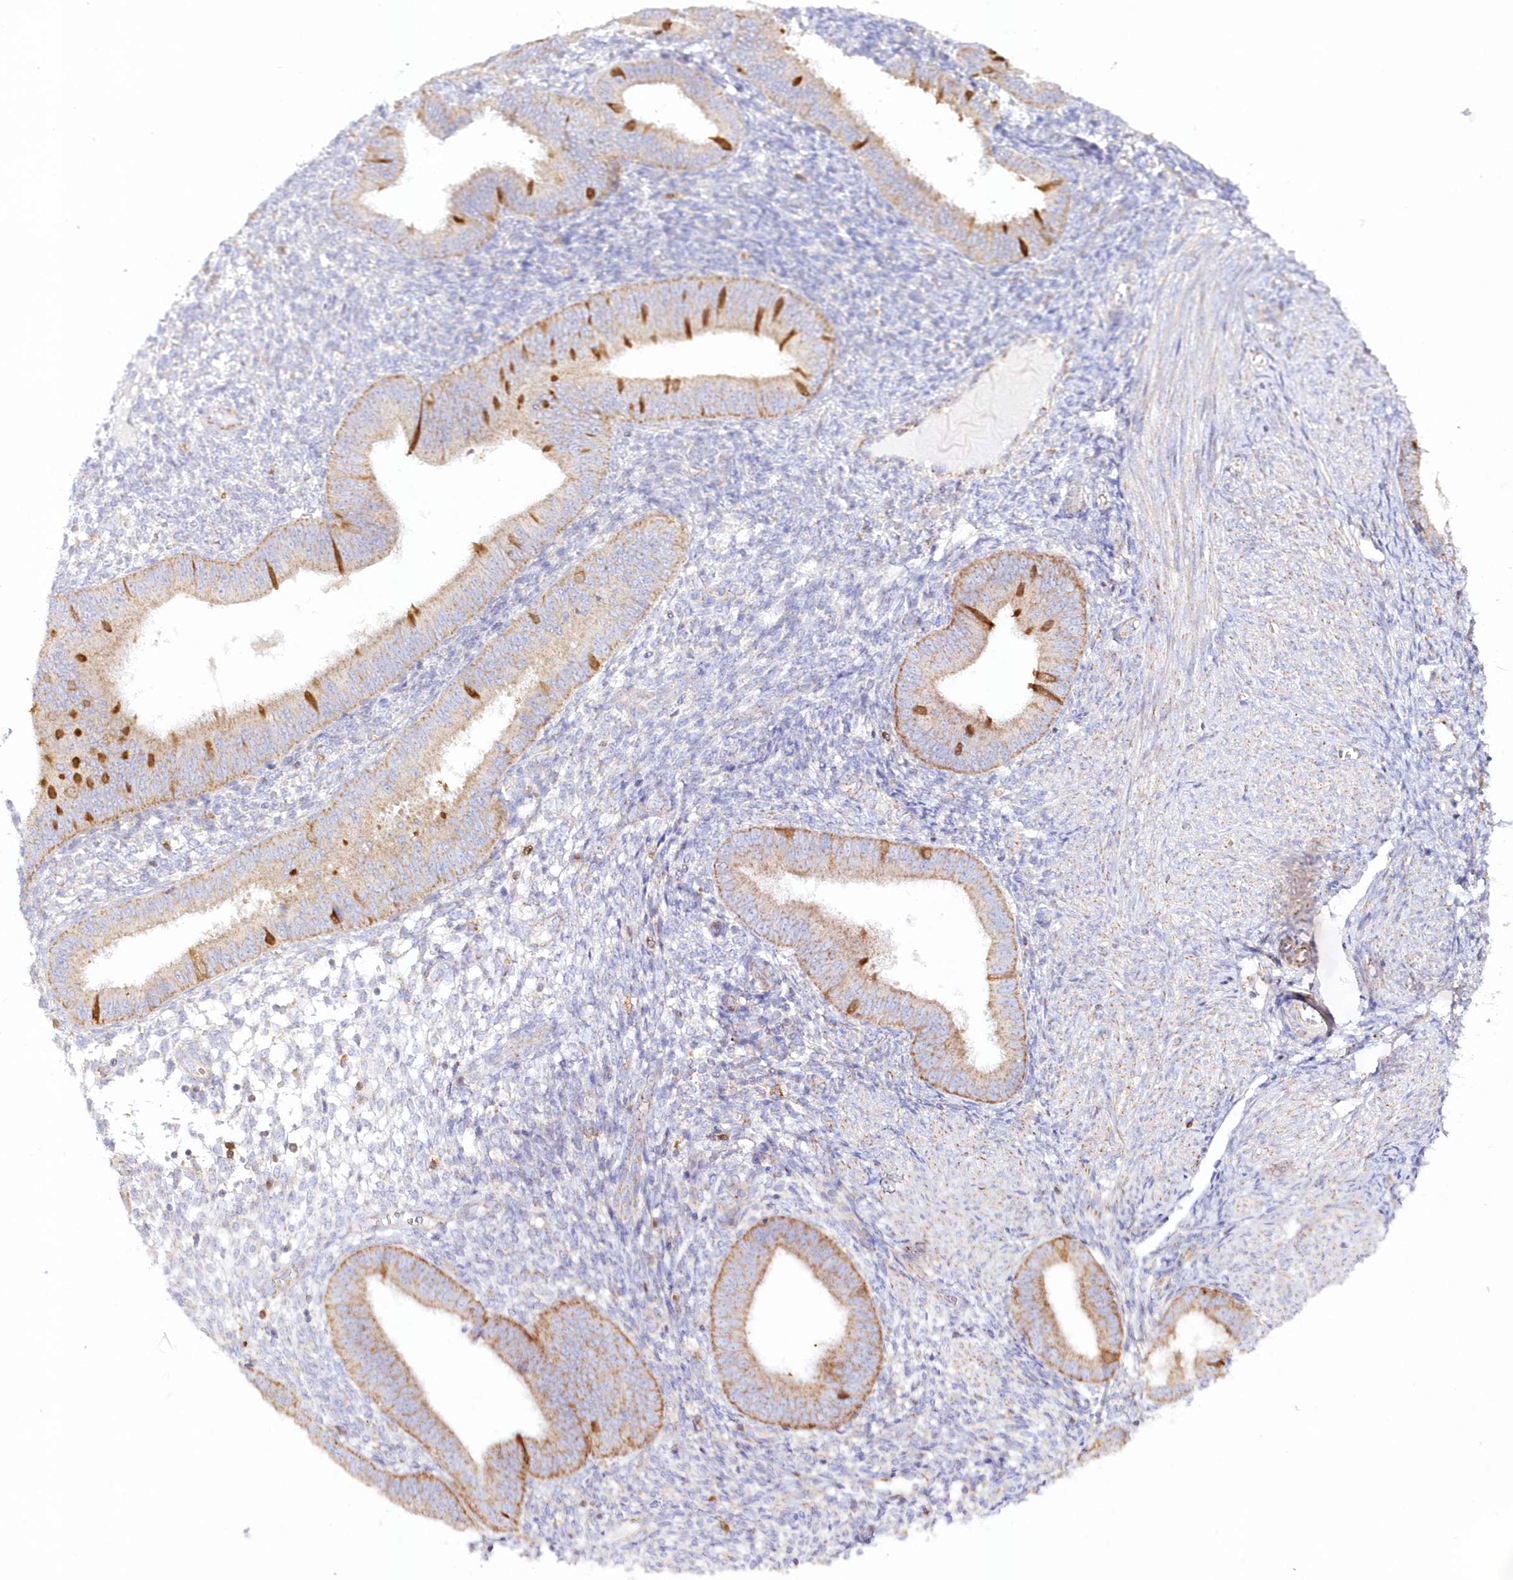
{"staining": {"intensity": "negative", "quantity": "none", "location": "none"}, "tissue": "endometrium", "cell_type": "Cells in endometrial stroma", "image_type": "normal", "snomed": [{"axis": "morphology", "description": "Normal tissue, NOS"}, {"axis": "topography", "description": "Uterus"}, {"axis": "topography", "description": "Endometrium"}], "caption": "An immunohistochemistry histopathology image of benign endometrium is shown. There is no staining in cells in endometrial stroma of endometrium. Brightfield microscopy of immunohistochemistry (IHC) stained with DAB (brown) and hematoxylin (blue), captured at high magnification.", "gene": "TBC1D14", "patient": {"sex": "female", "age": 48}}